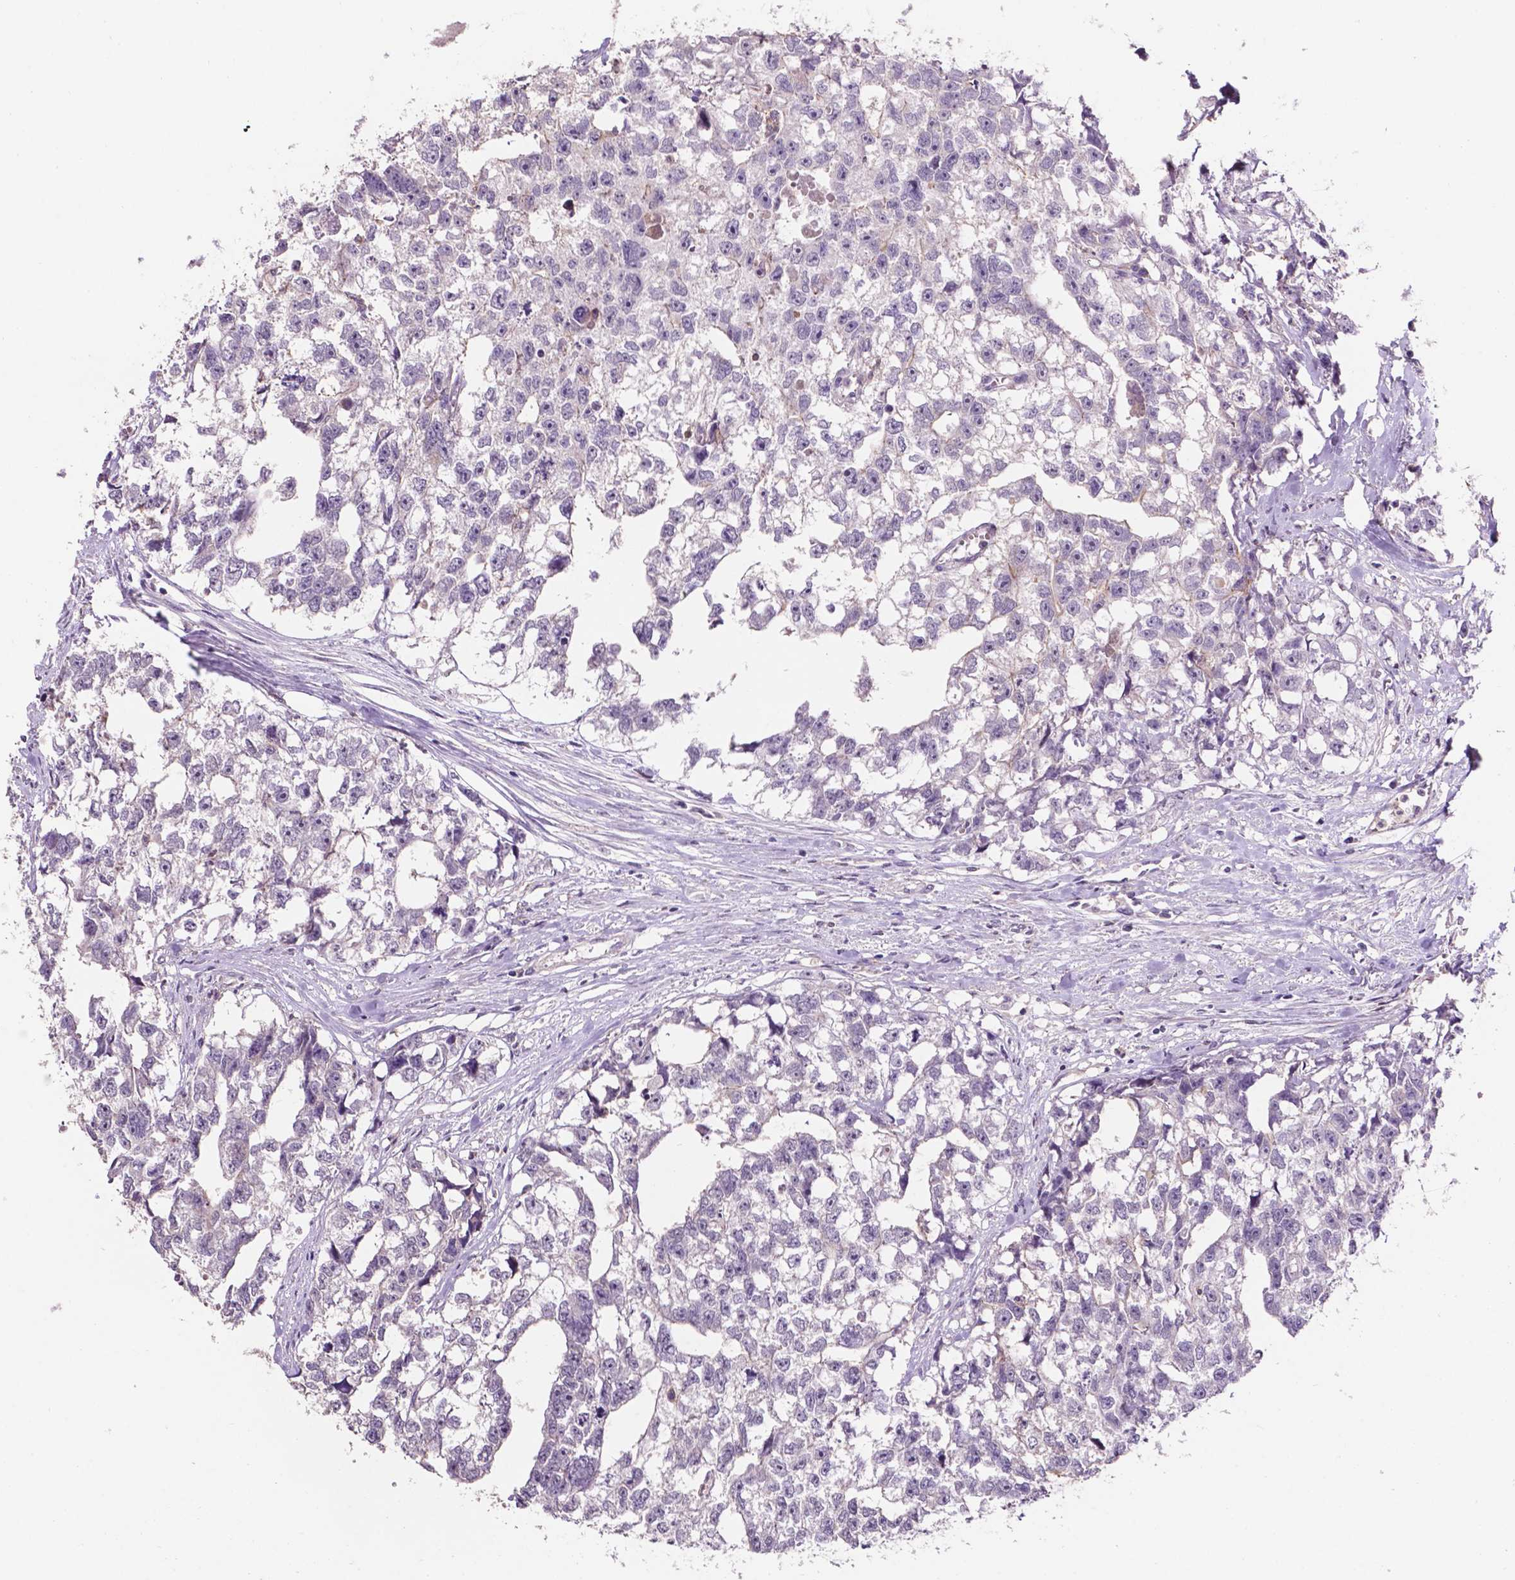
{"staining": {"intensity": "negative", "quantity": "none", "location": "none"}, "tissue": "testis cancer", "cell_type": "Tumor cells", "image_type": "cancer", "snomed": [{"axis": "morphology", "description": "Carcinoma, Embryonal, NOS"}, {"axis": "morphology", "description": "Teratoma, malignant, NOS"}, {"axis": "topography", "description": "Testis"}], "caption": "A histopathology image of human testis cancer (embryonal carcinoma) is negative for staining in tumor cells.", "gene": "PLSCR1", "patient": {"sex": "male", "age": 44}}